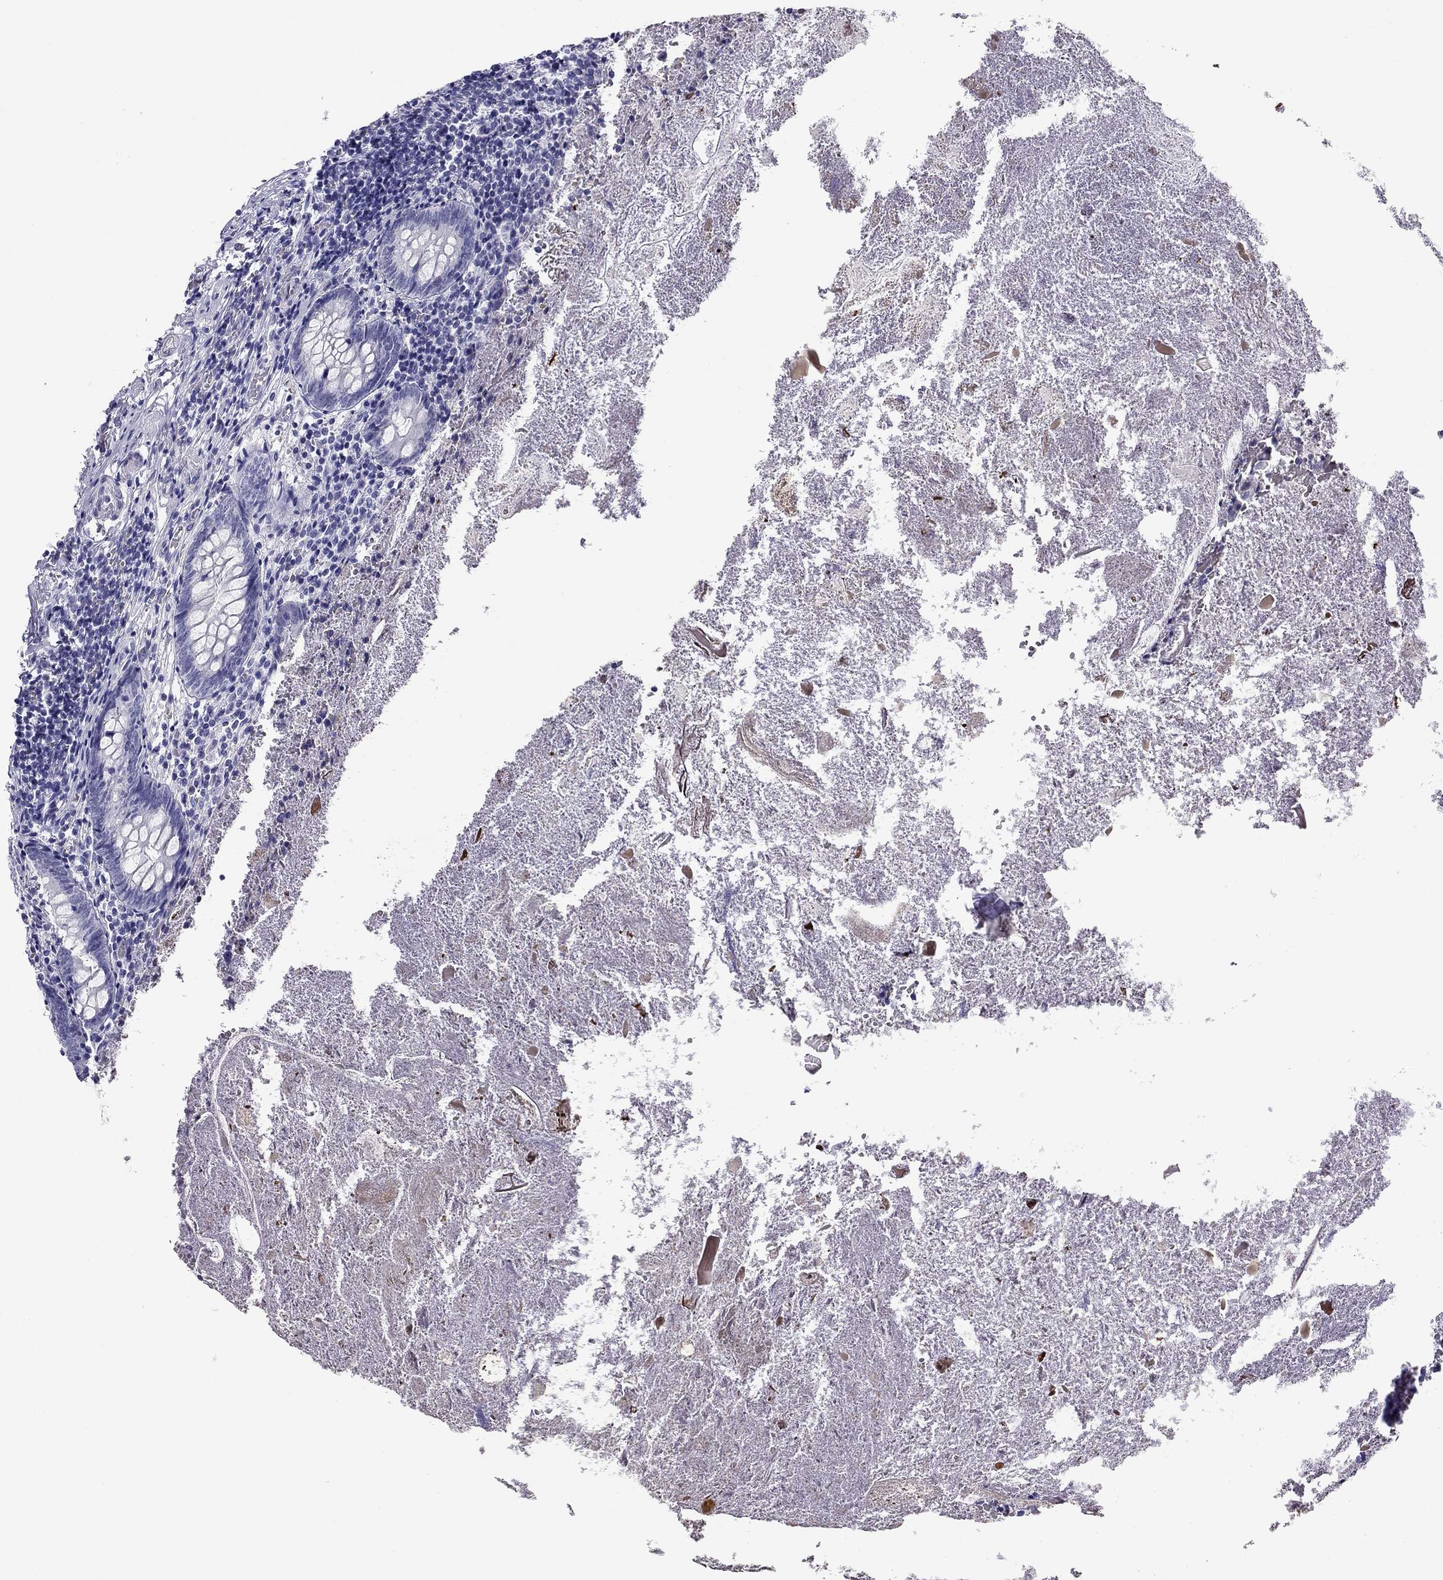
{"staining": {"intensity": "negative", "quantity": "none", "location": "none"}, "tissue": "appendix", "cell_type": "Glandular cells", "image_type": "normal", "snomed": [{"axis": "morphology", "description": "Normal tissue, NOS"}, {"axis": "topography", "description": "Appendix"}], "caption": "Glandular cells show no significant staining in unremarkable appendix.", "gene": "MYMX", "patient": {"sex": "female", "age": 23}}